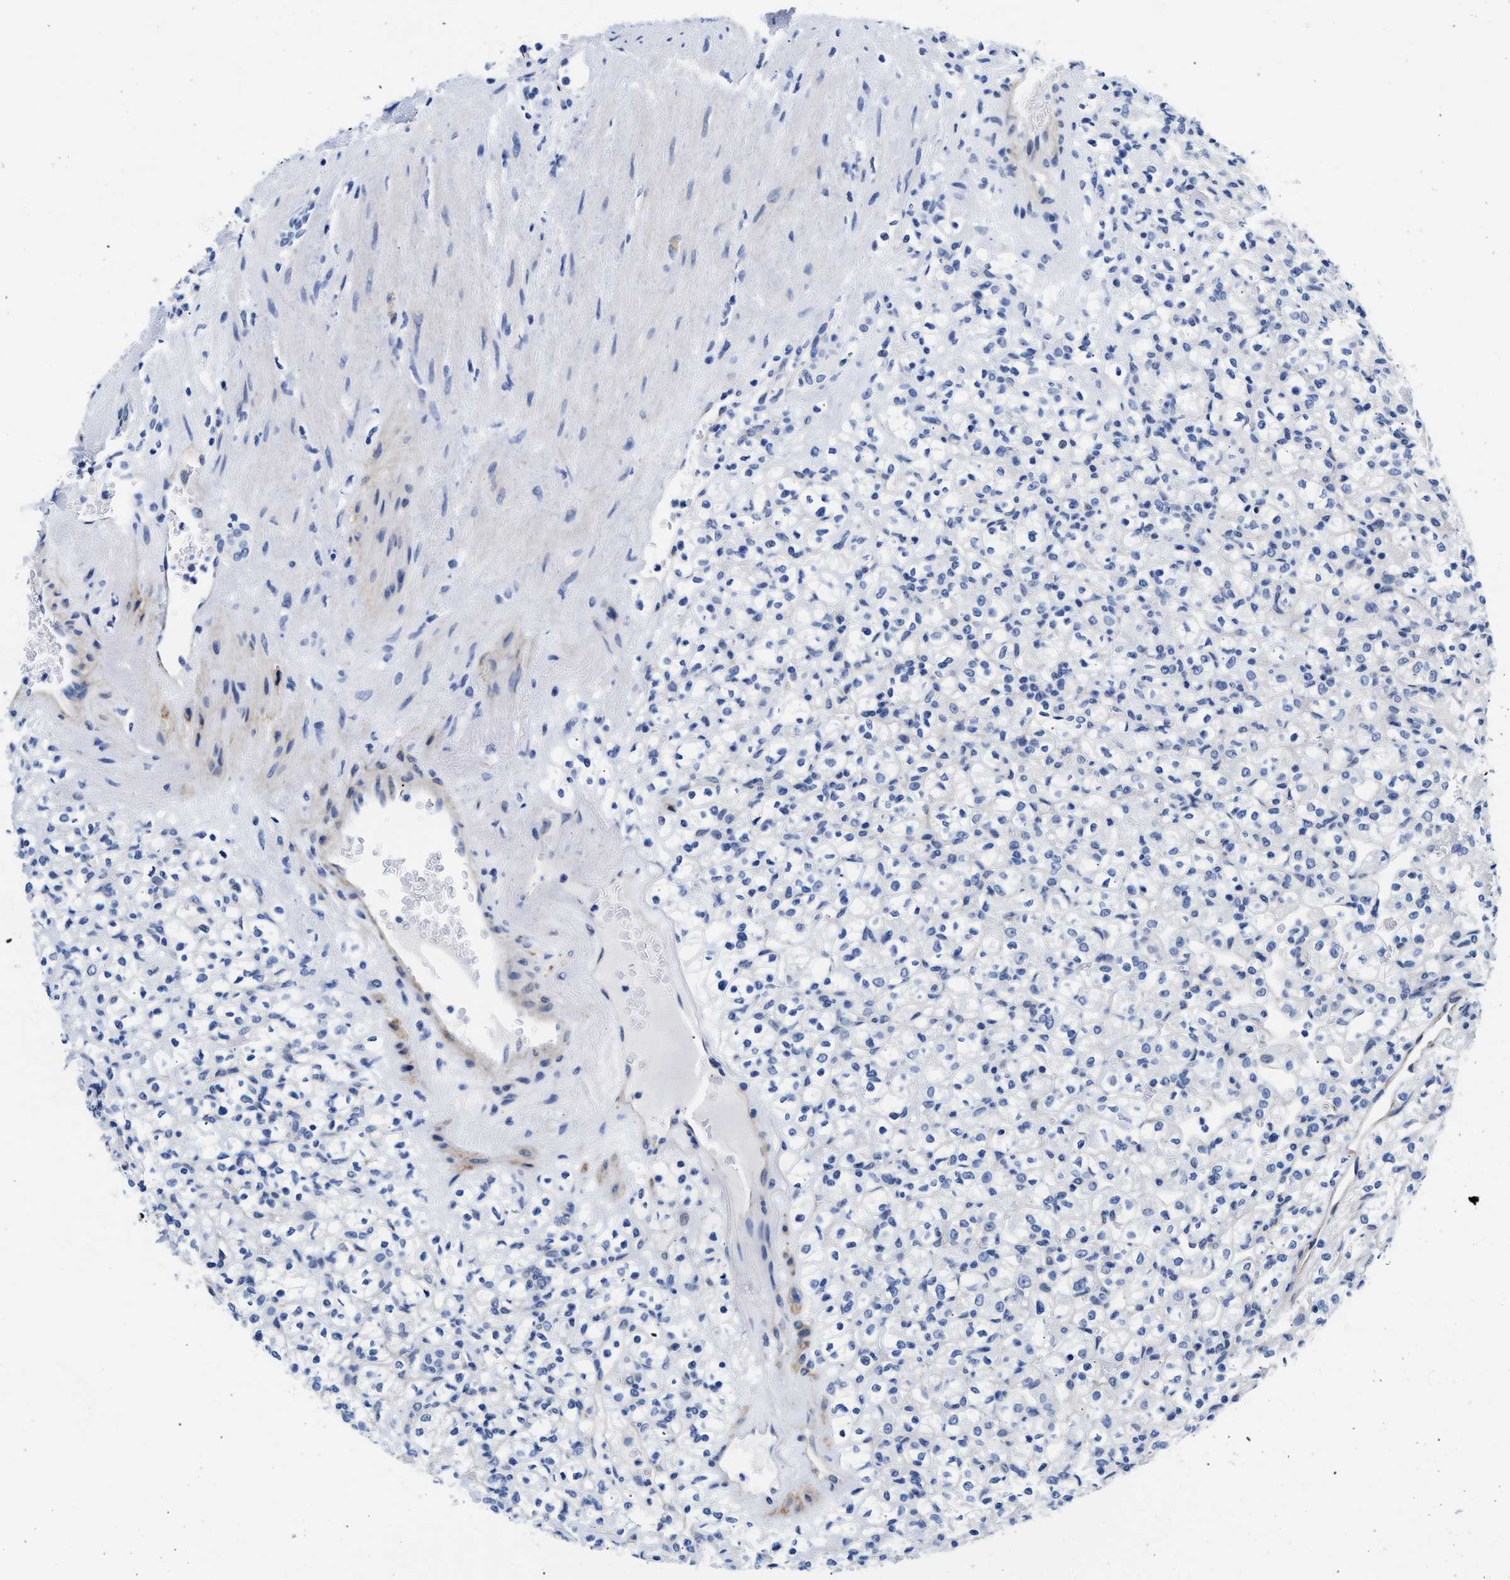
{"staining": {"intensity": "negative", "quantity": "none", "location": "none"}, "tissue": "renal cancer", "cell_type": "Tumor cells", "image_type": "cancer", "snomed": [{"axis": "morphology", "description": "Normal tissue, NOS"}, {"axis": "morphology", "description": "Adenocarcinoma, NOS"}, {"axis": "topography", "description": "Kidney"}], "caption": "IHC histopathology image of renal cancer (adenocarcinoma) stained for a protein (brown), which displays no expression in tumor cells.", "gene": "TRIM29", "patient": {"sex": "female", "age": 72}}